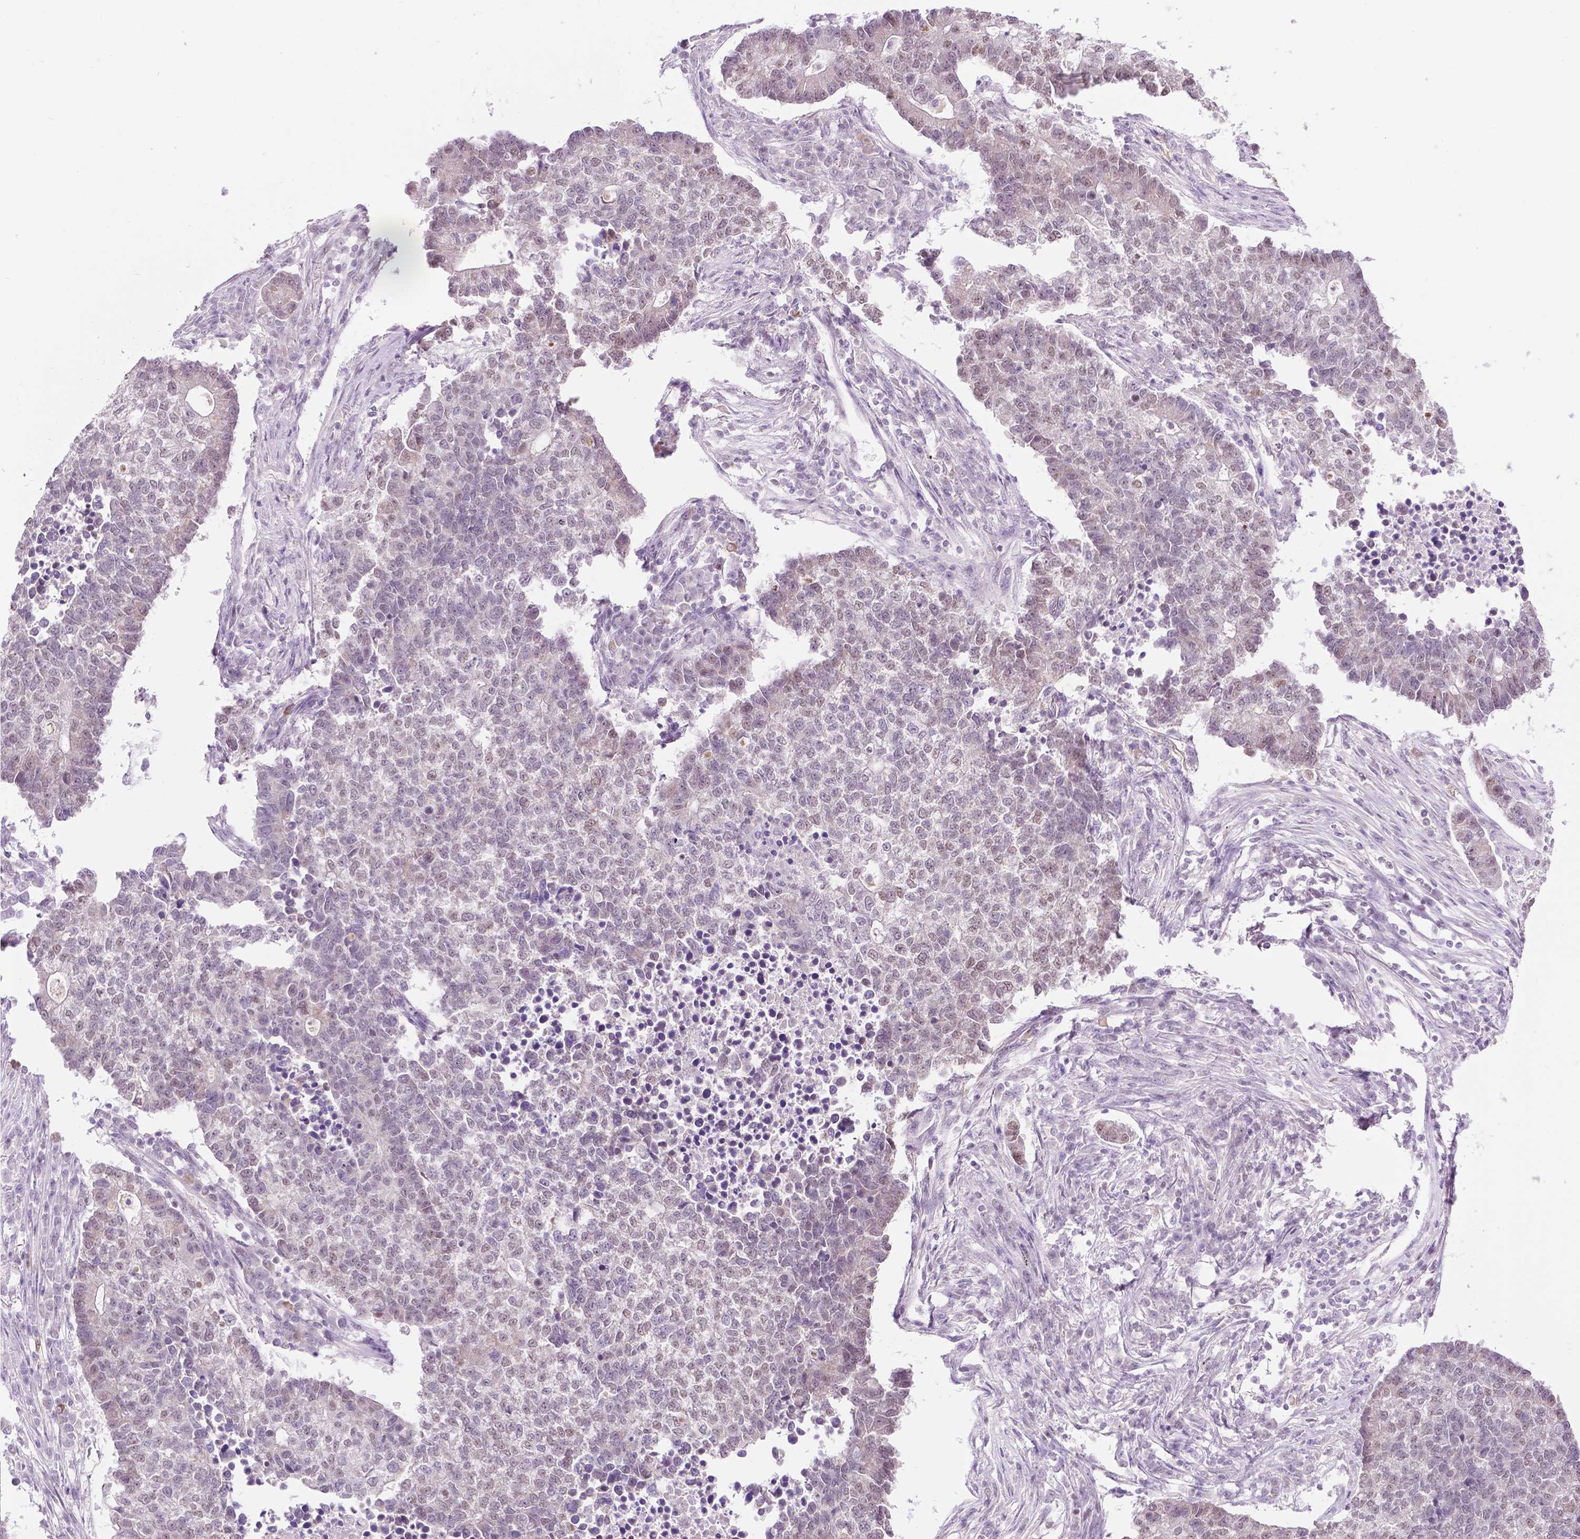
{"staining": {"intensity": "negative", "quantity": "none", "location": "none"}, "tissue": "lung cancer", "cell_type": "Tumor cells", "image_type": "cancer", "snomed": [{"axis": "morphology", "description": "Adenocarcinoma, NOS"}, {"axis": "topography", "description": "Lung"}], "caption": "The micrograph displays no significant expression in tumor cells of lung cancer.", "gene": "COL23A1", "patient": {"sex": "male", "age": 57}}